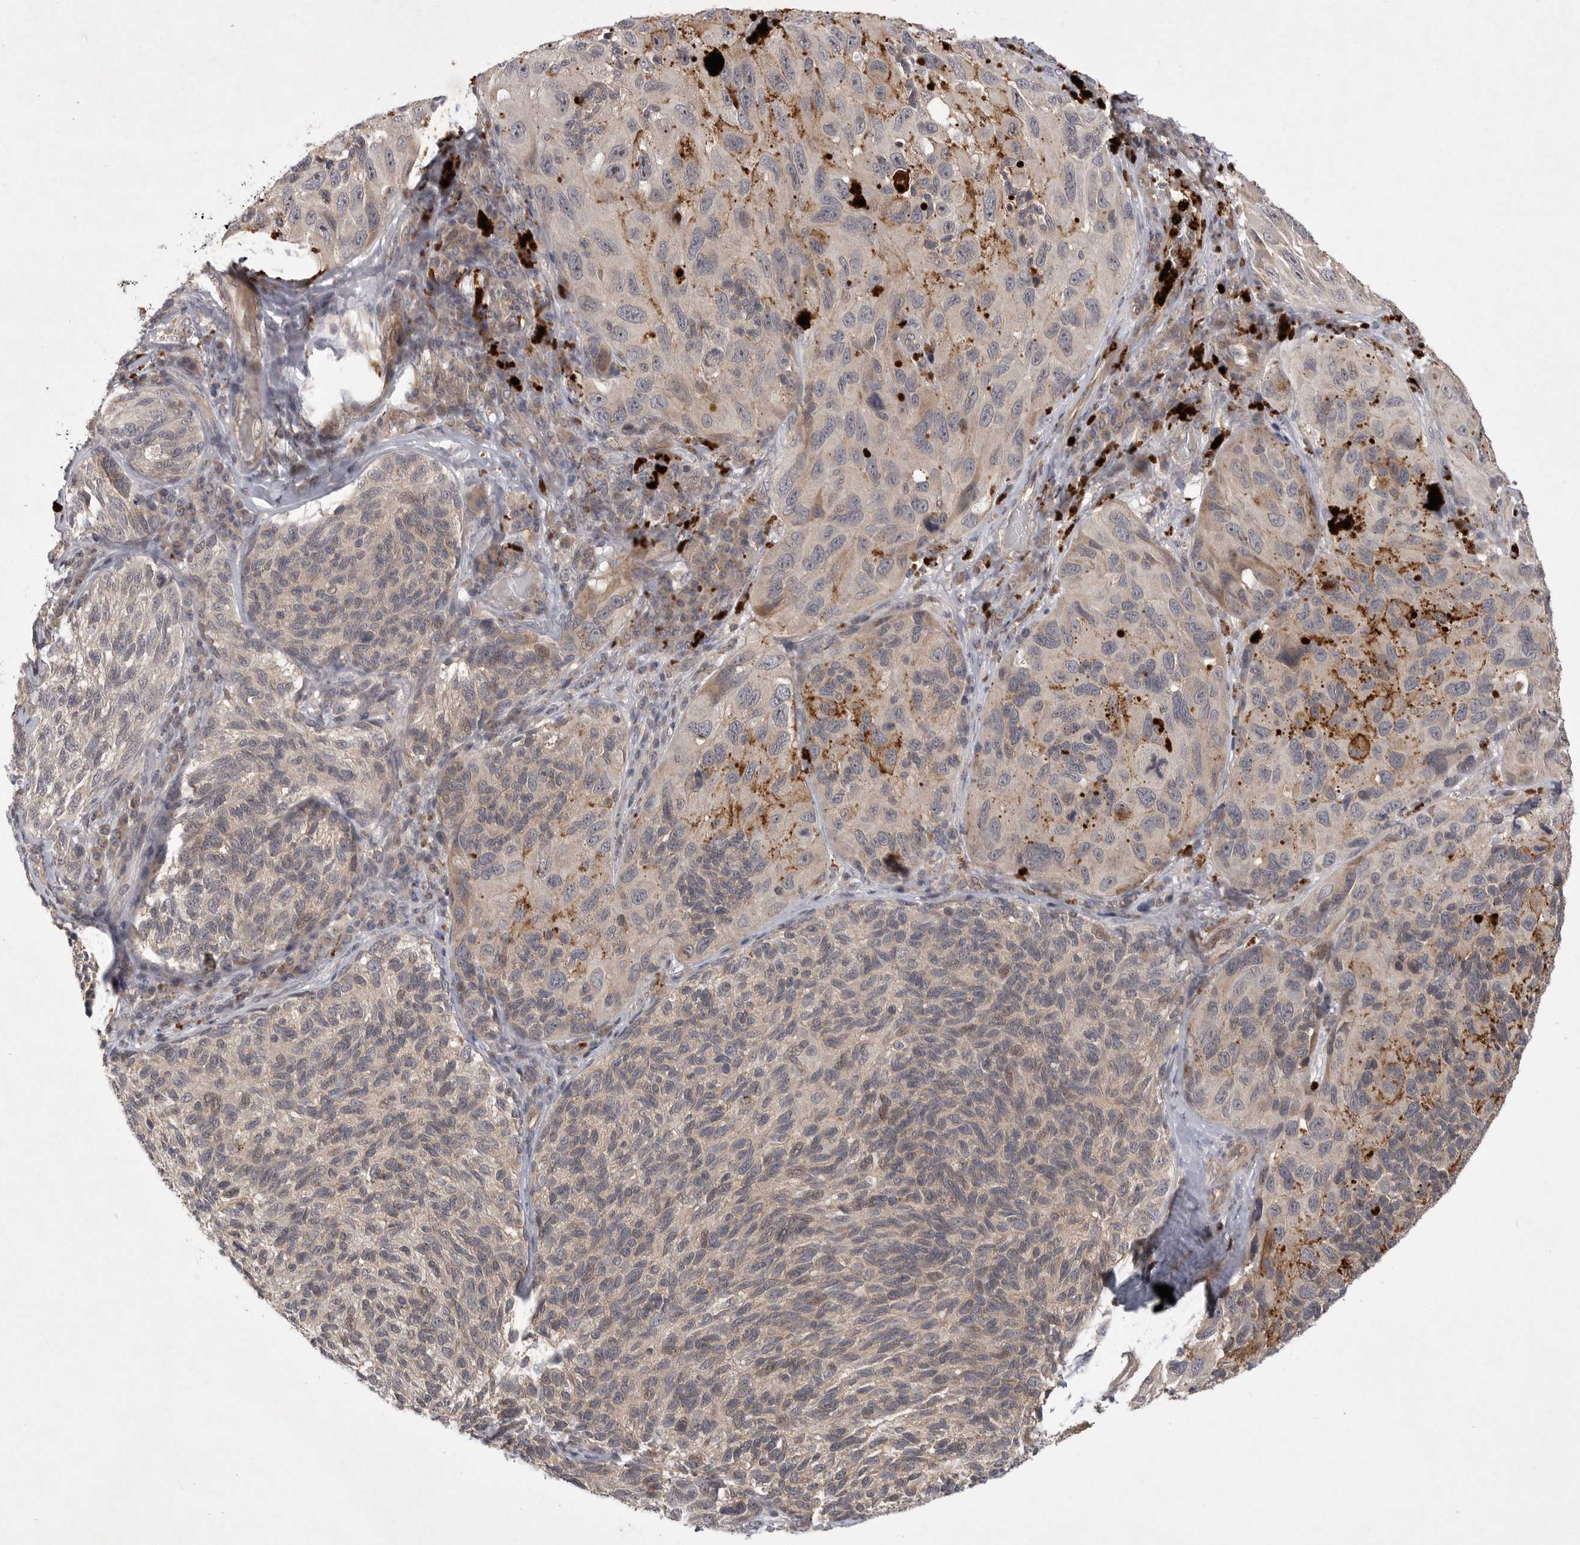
{"staining": {"intensity": "negative", "quantity": "none", "location": "none"}, "tissue": "melanoma", "cell_type": "Tumor cells", "image_type": "cancer", "snomed": [{"axis": "morphology", "description": "Malignant melanoma, NOS"}, {"axis": "topography", "description": "Skin"}], "caption": "Malignant melanoma was stained to show a protein in brown. There is no significant expression in tumor cells. (DAB (3,3'-diaminobenzidine) immunohistochemistry, high magnification).", "gene": "UBE3D", "patient": {"sex": "female", "age": 73}}